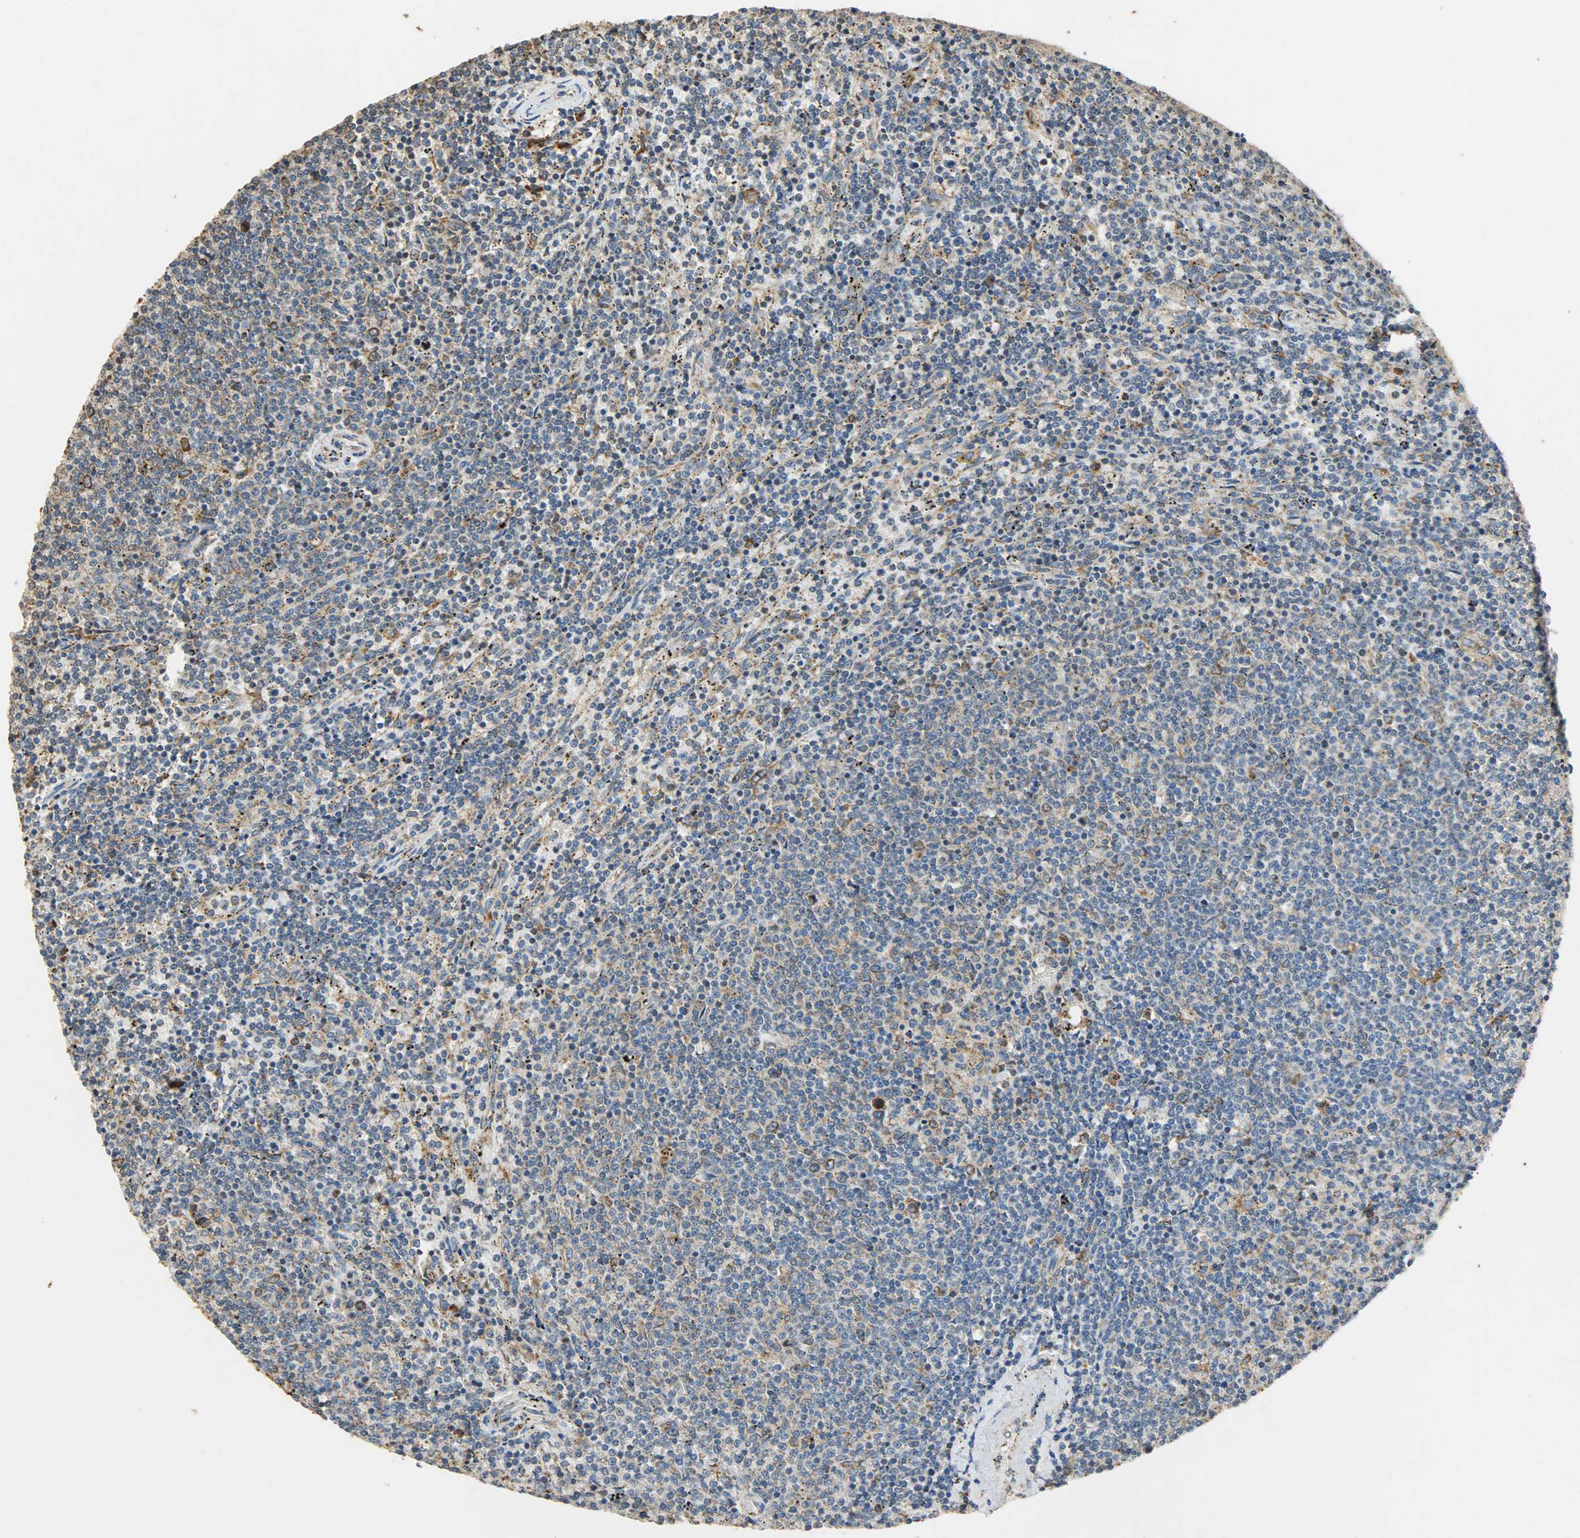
{"staining": {"intensity": "moderate", "quantity": "25%-75%", "location": "cytoplasmic/membranous"}, "tissue": "lymphoma", "cell_type": "Tumor cells", "image_type": "cancer", "snomed": [{"axis": "morphology", "description": "Malignant lymphoma, non-Hodgkin's type, Low grade"}, {"axis": "topography", "description": "Spleen"}], "caption": "DAB (3,3'-diaminobenzidine) immunohistochemical staining of human low-grade malignant lymphoma, non-Hodgkin's type exhibits moderate cytoplasmic/membranous protein staining in about 25%-75% of tumor cells. (brown staining indicates protein expression, while blue staining denotes nuclei).", "gene": "HSPA5", "patient": {"sex": "female", "age": 50}}